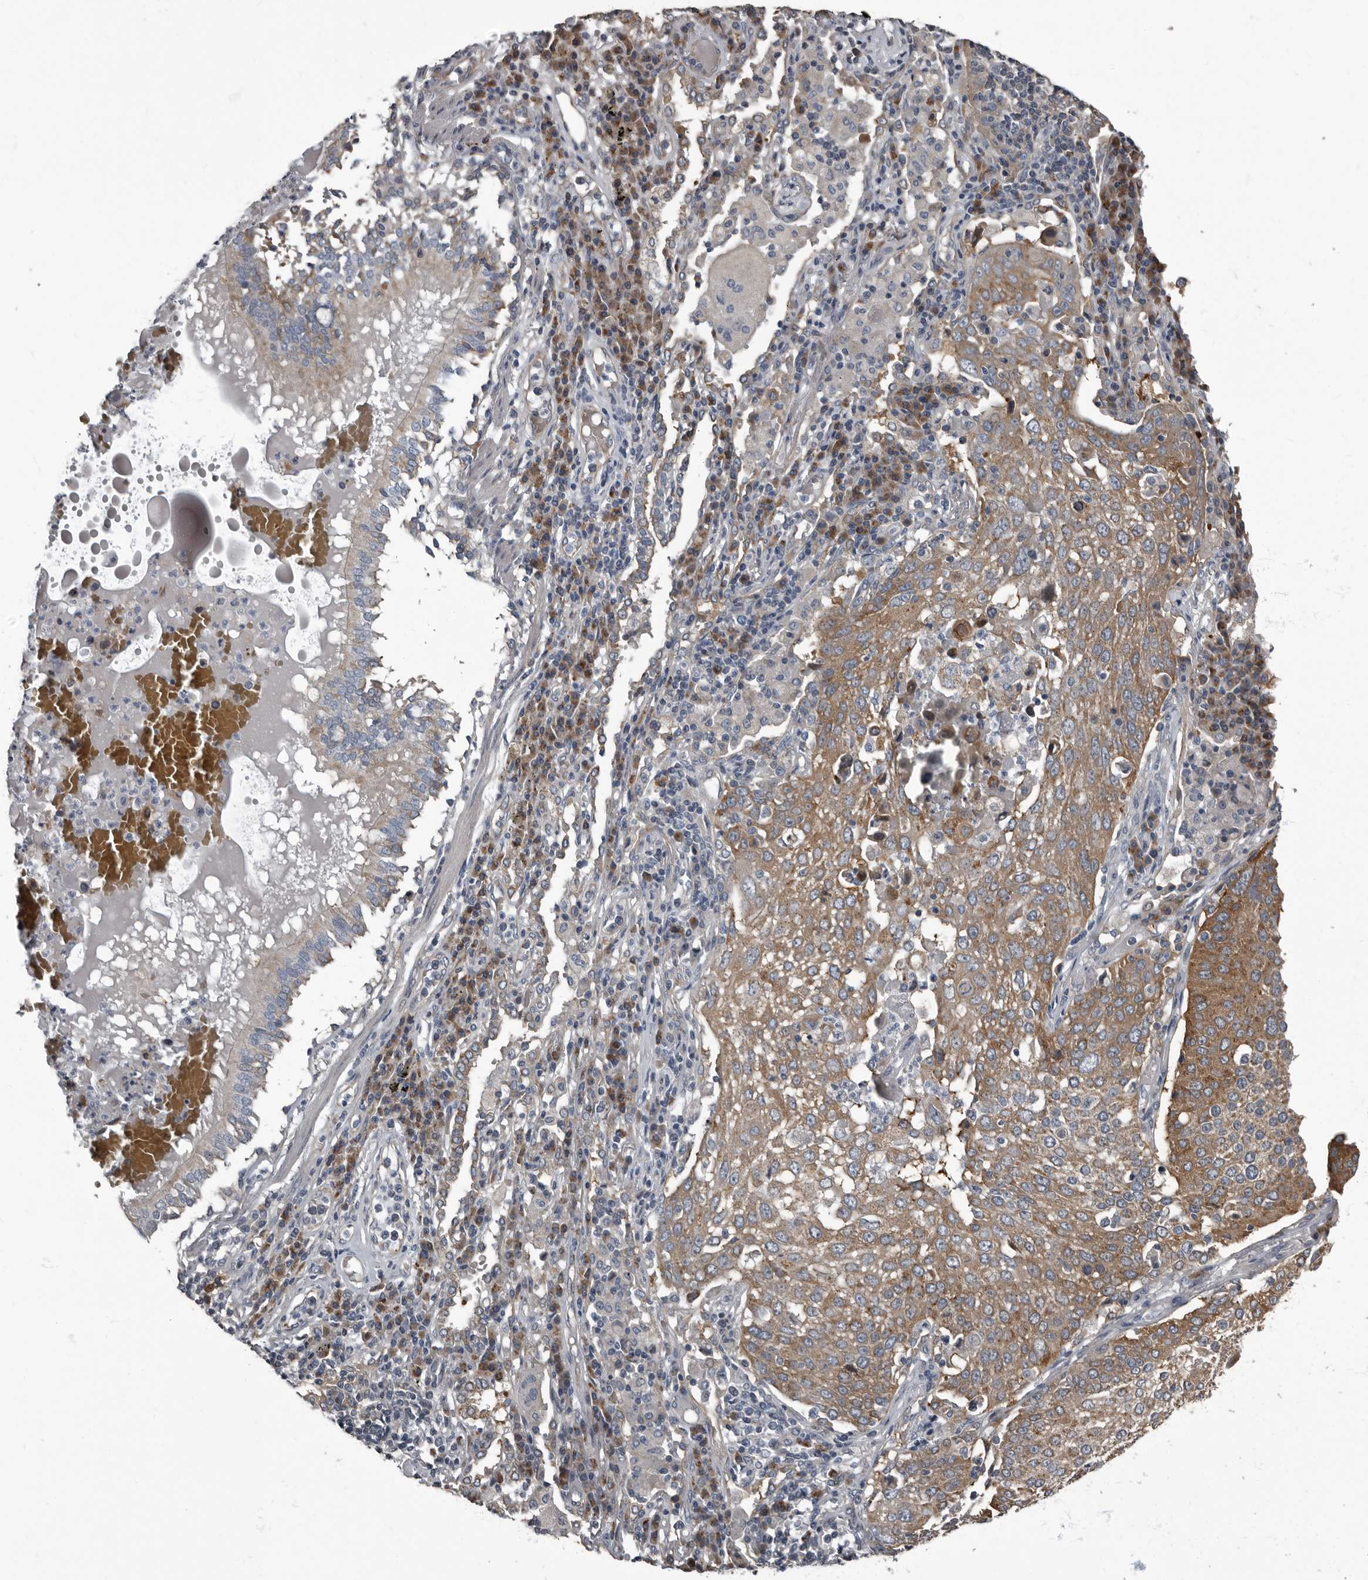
{"staining": {"intensity": "moderate", "quantity": ">75%", "location": "cytoplasmic/membranous"}, "tissue": "lung cancer", "cell_type": "Tumor cells", "image_type": "cancer", "snomed": [{"axis": "morphology", "description": "Squamous cell carcinoma, NOS"}, {"axis": "topography", "description": "Lung"}], "caption": "A brown stain highlights moderate cytoplasmic/membranous staining of a protein in human lung cancer tumor cells. (brown staining indicates protein expression, while blue staining denotes nuclei).", "gene": "TPD52L1", "patient": {"sex": "male", "age": 65}}